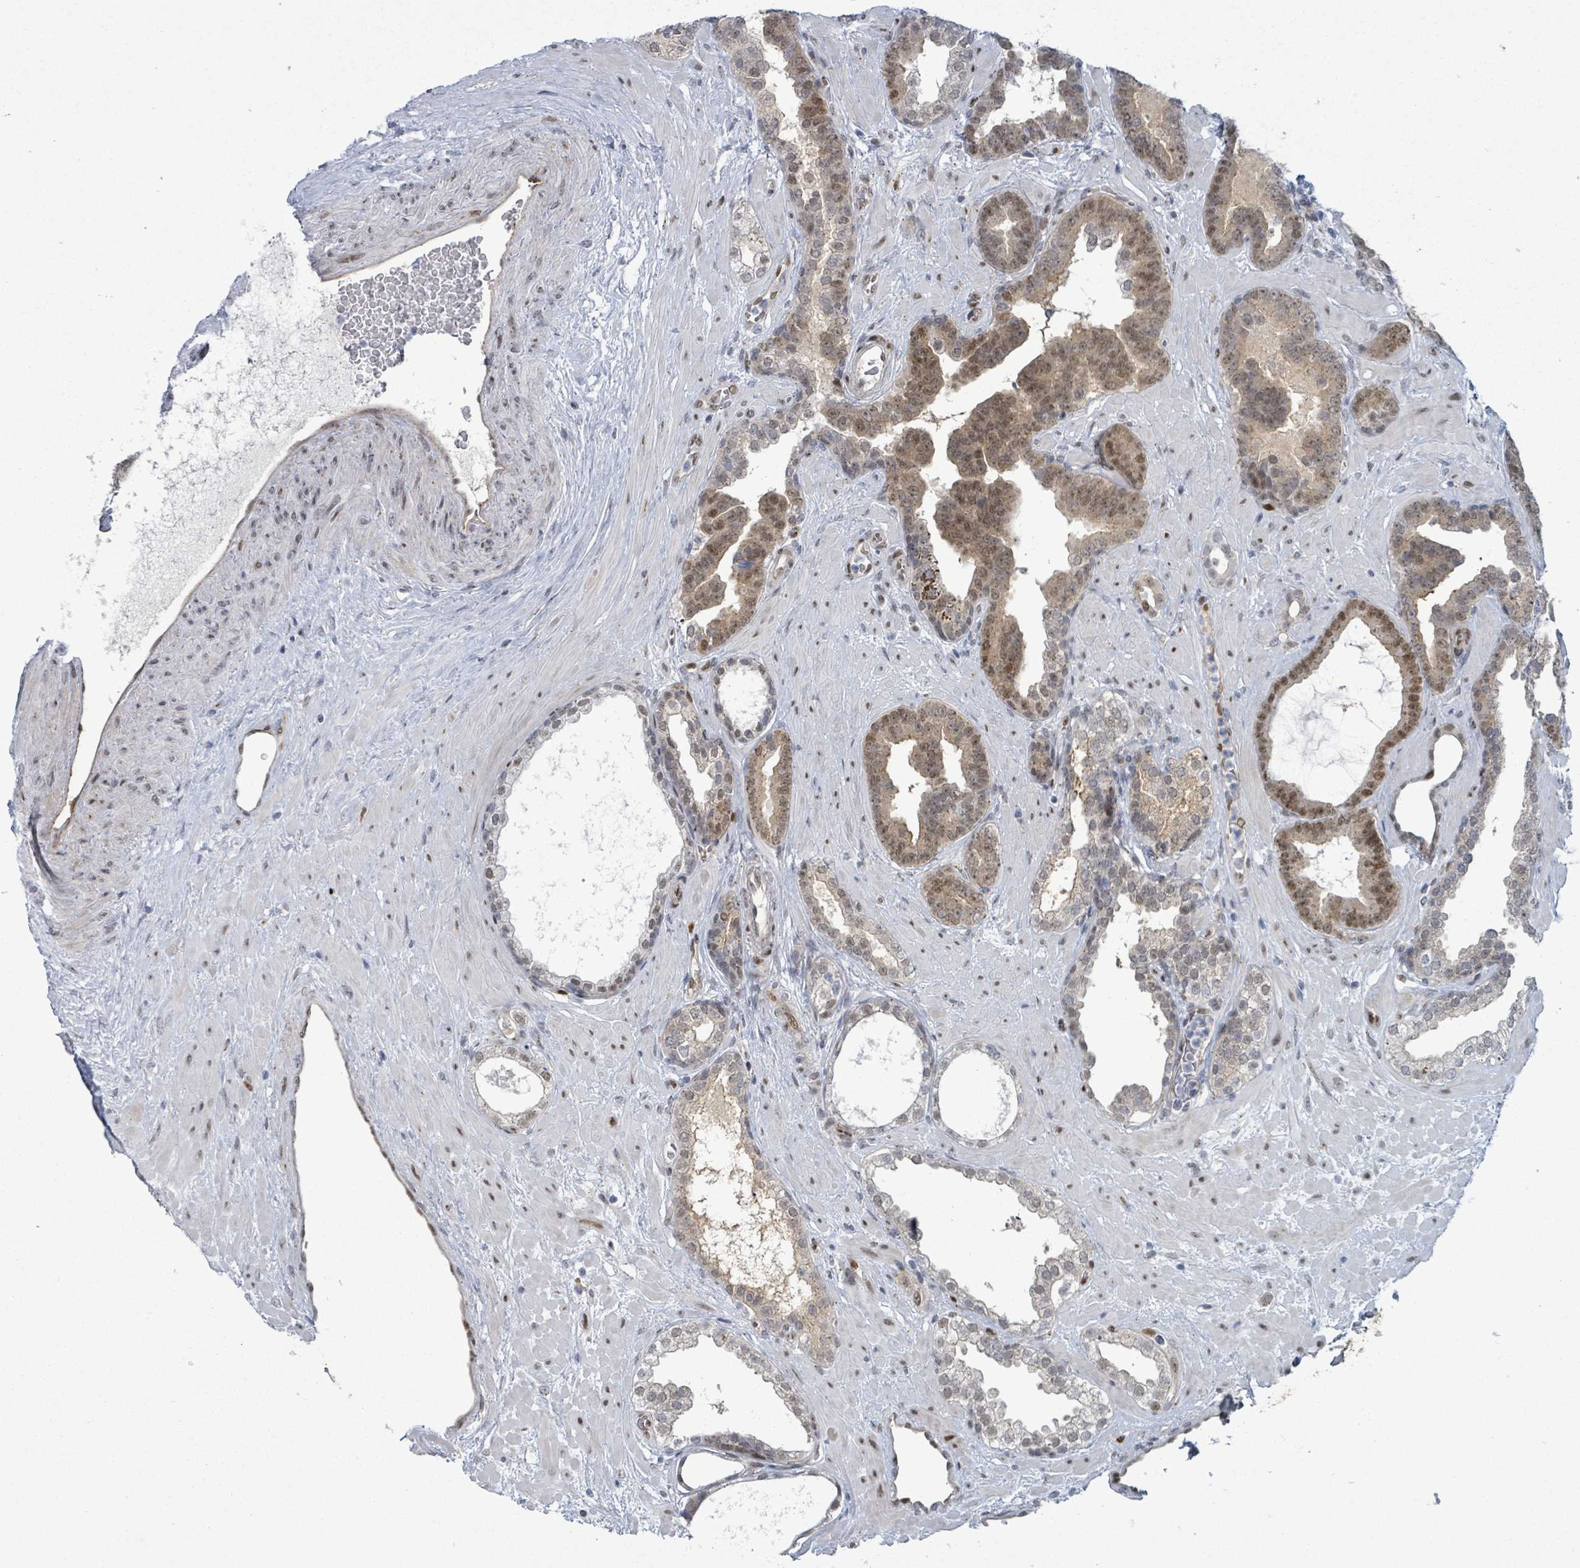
{"staining": {"intensity": "moderate", "quantity": "25%-75%", "location": "nuclear"}, "tissue": "prostate cancer", "cell_type": "Tumor cells", "image_type": "cancer", "snomed": [{"axis": "morphology", "description": "Adenocarcinoma, Low grade"}, {"axis": "topography", "description": "Prostate"}], "caption": "Tumor cells exhibit moderate nuclear positivity in approximately 25%-75% of cells in prostate cancer.", "gene": "TUSC1", "patient": {"sex": "male", "age": 63}}